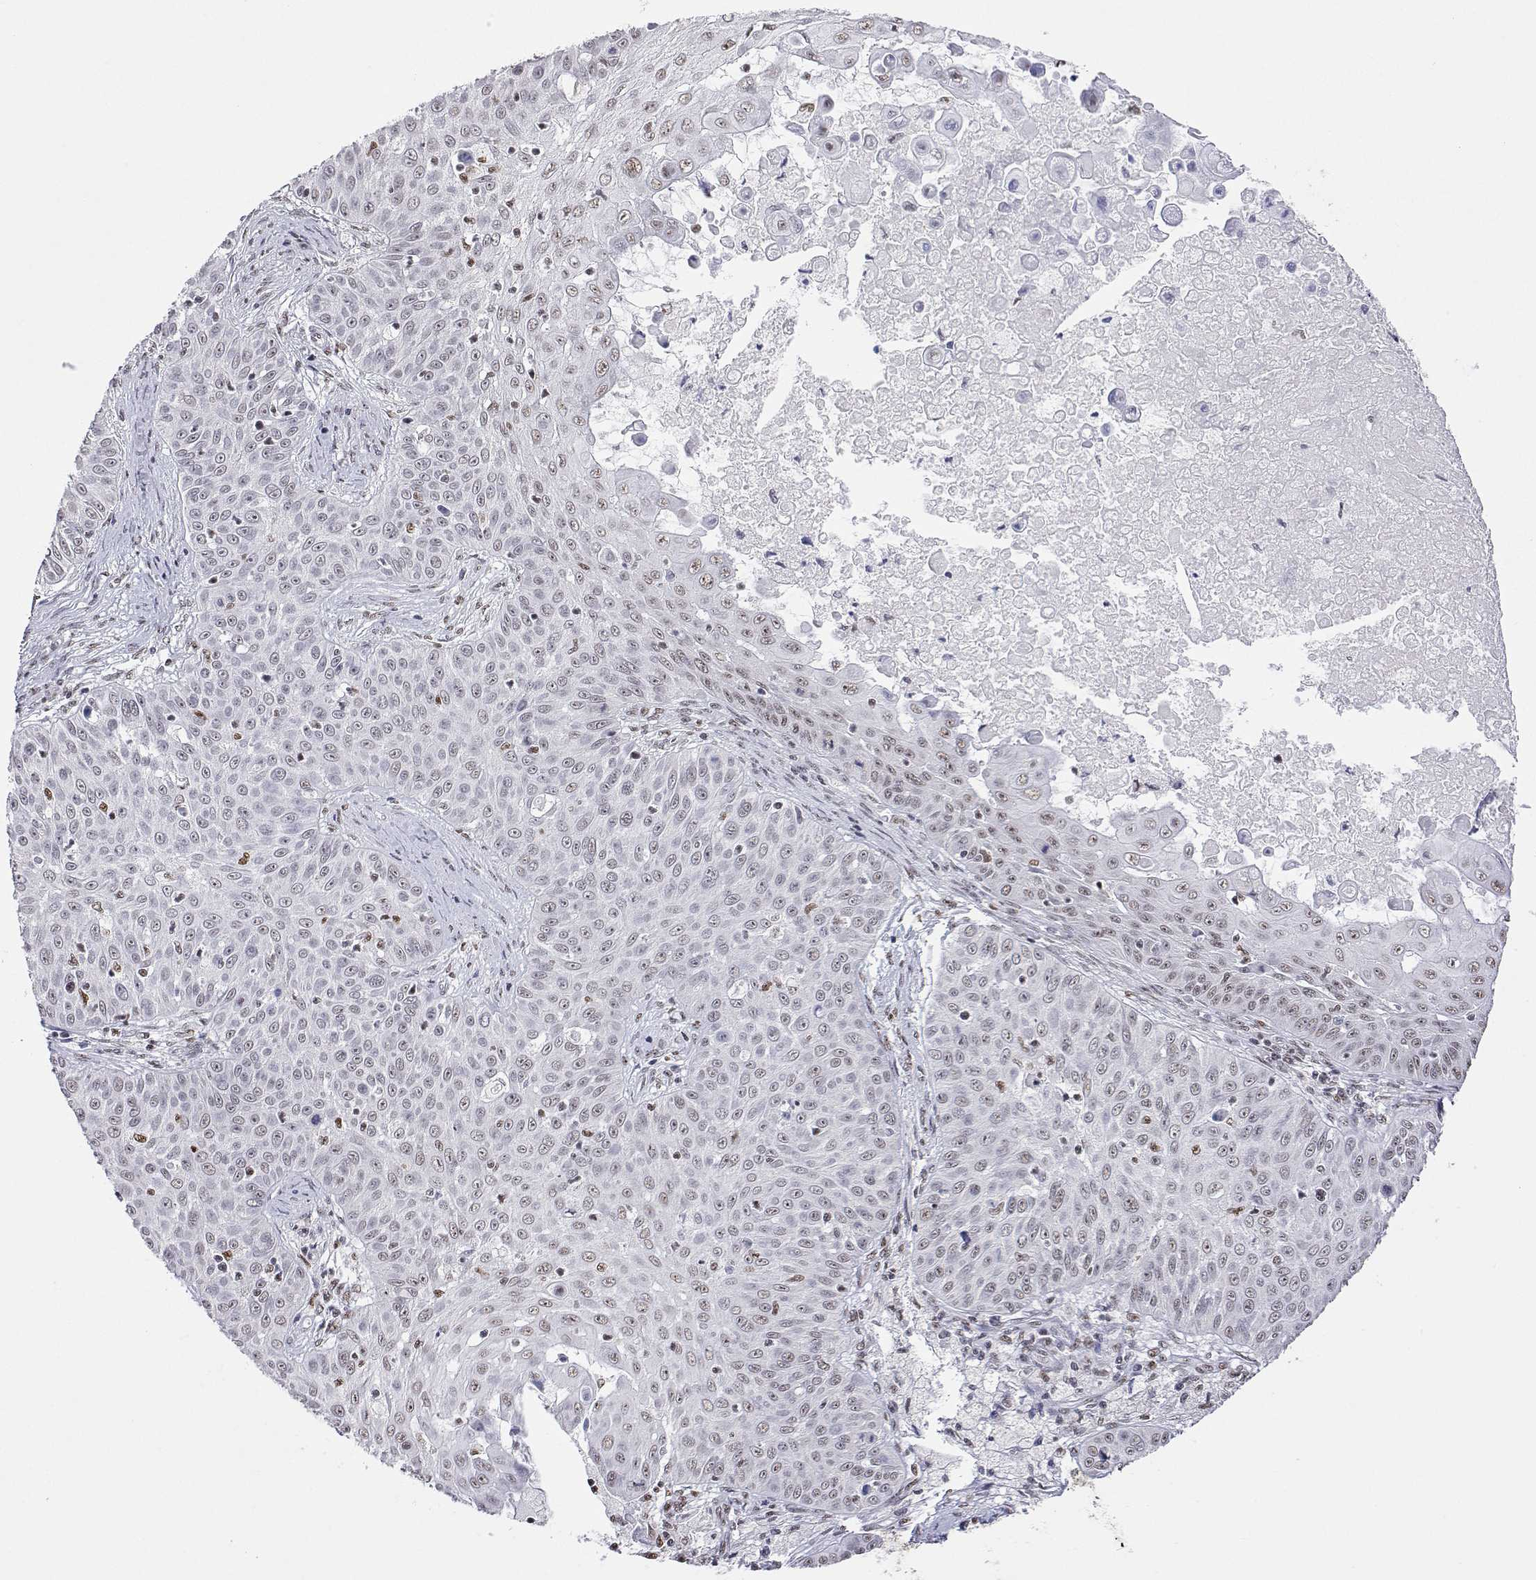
{"staining": {"intensity": "weak", "quantity": "25%-75%", "location": "nuclear"}, "tissue": "skin cancer", "cell_type": "Tumor cells", "image_type": "cancer", "snomed": [{"axis": "morphology", "description": "Squamous cell carcinoma, NOS"}, {"axis": "topography", "description": "Skin"}], "caption": "Squamous cell carcinoma (skin) stained for a protein (brown) exhibits weak nuclear positive staining in approximately 25%-75% of tumor cells.", "gene": "ADAR", "patient": {"sex": "male", "age": 82}}